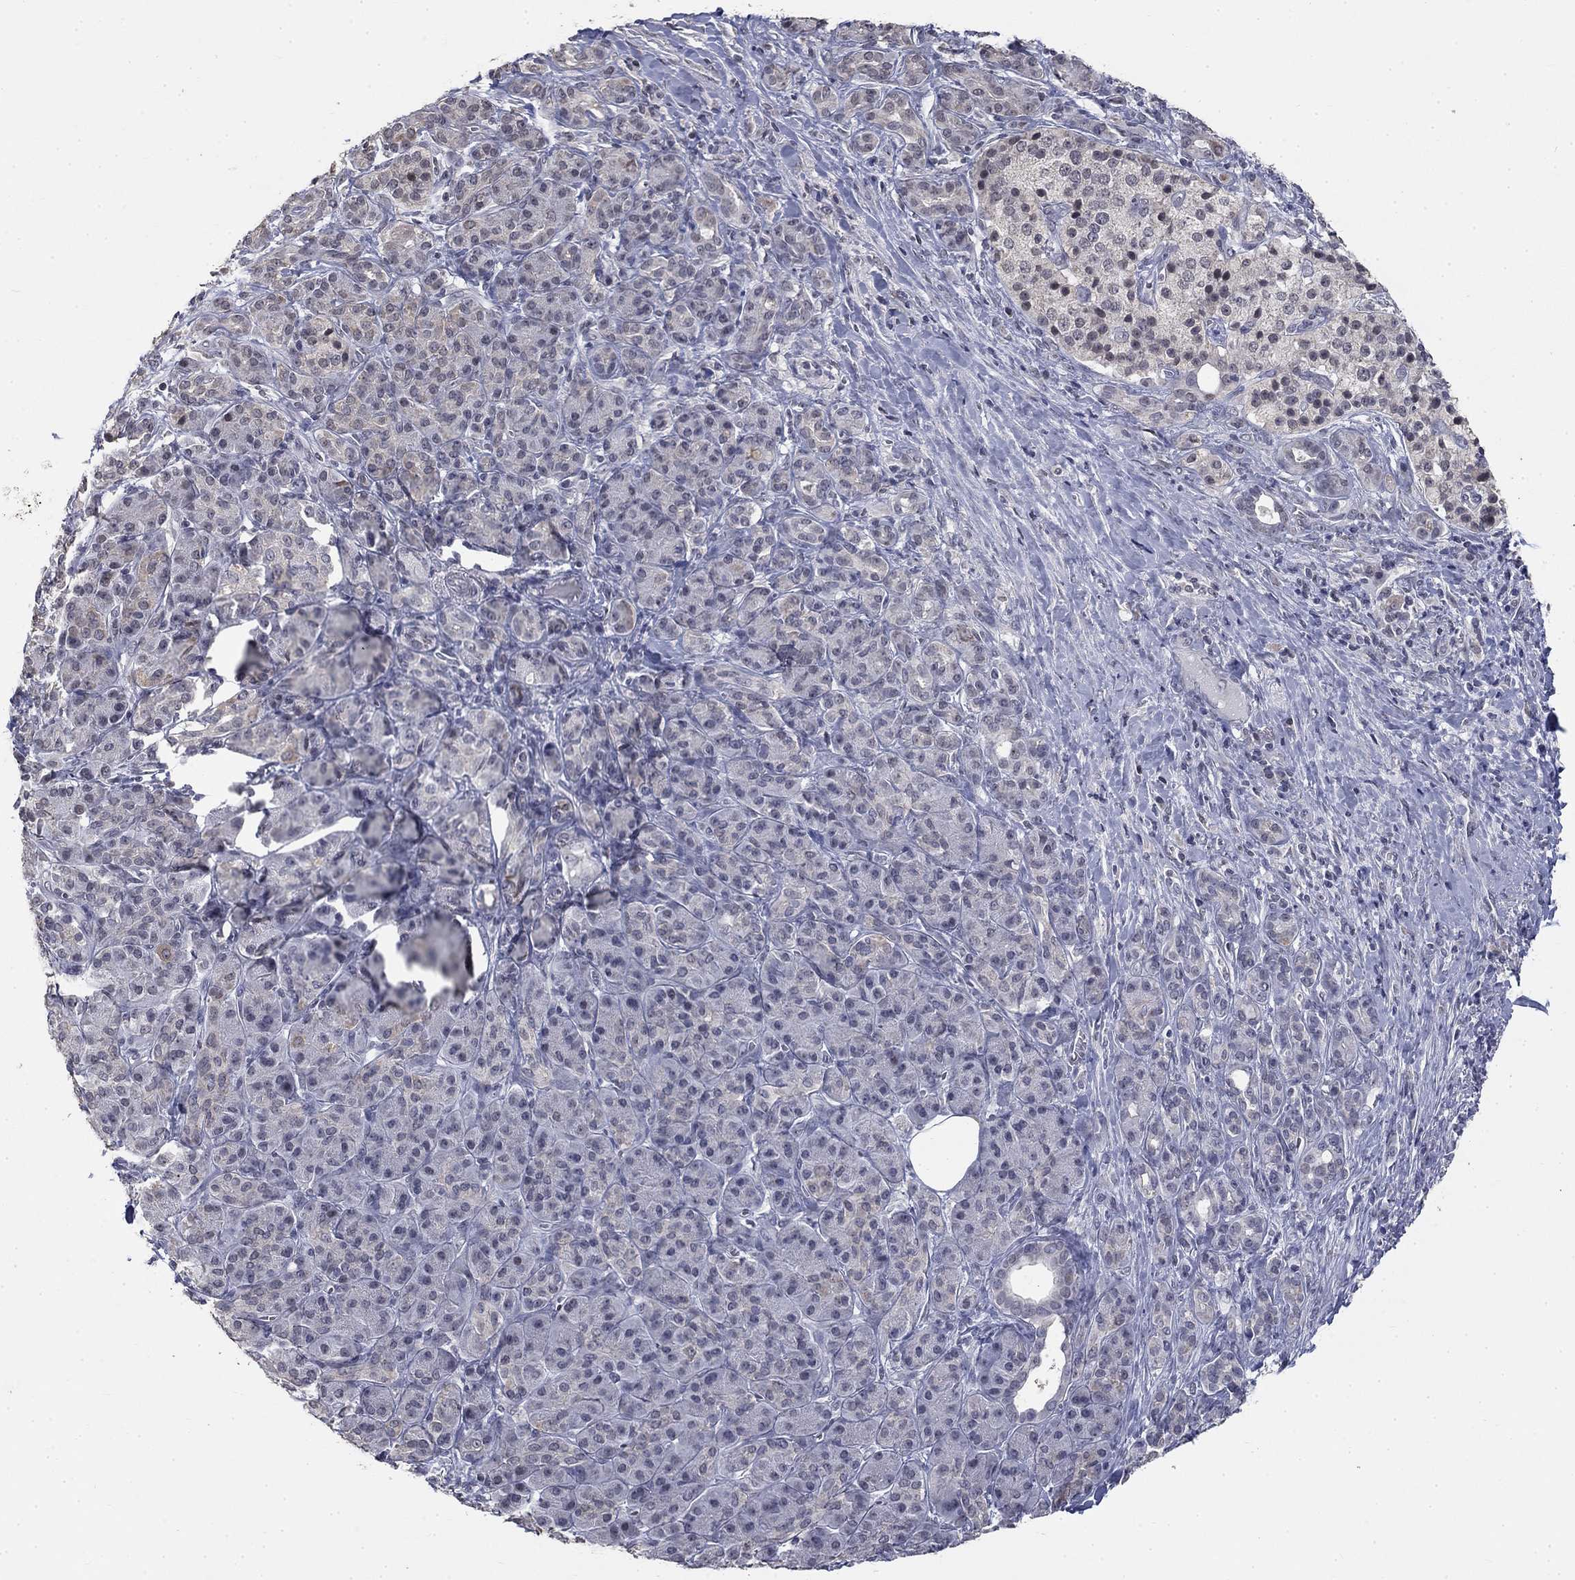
{"staining": {"intensity": "negative", "quantity": "none", "location": "none"}, "tissue": "pancreatic cancer", "cell_type": "Tumor cells", "image_type": "cancer", "snomed": [{"axis": "morphology", "description": "Adenocarcinoma, NOS"}, {"axis": "topography", "description": "Pancreas"}], "caption": "DAB (3,3'-diaminobenzidine) immunohistochemical staining of pancreatic cancer demonstrates no significant expression in tumor cells. The staining was performed using DAB (3,3'-diaminobenzidine) to visualize the protein expression in brown, while the nuclei were stained in blue with hematoxylin (Magnification: 20x).", "gene": "SPATA33", "patient": {"sex": "male", "age": 61}}